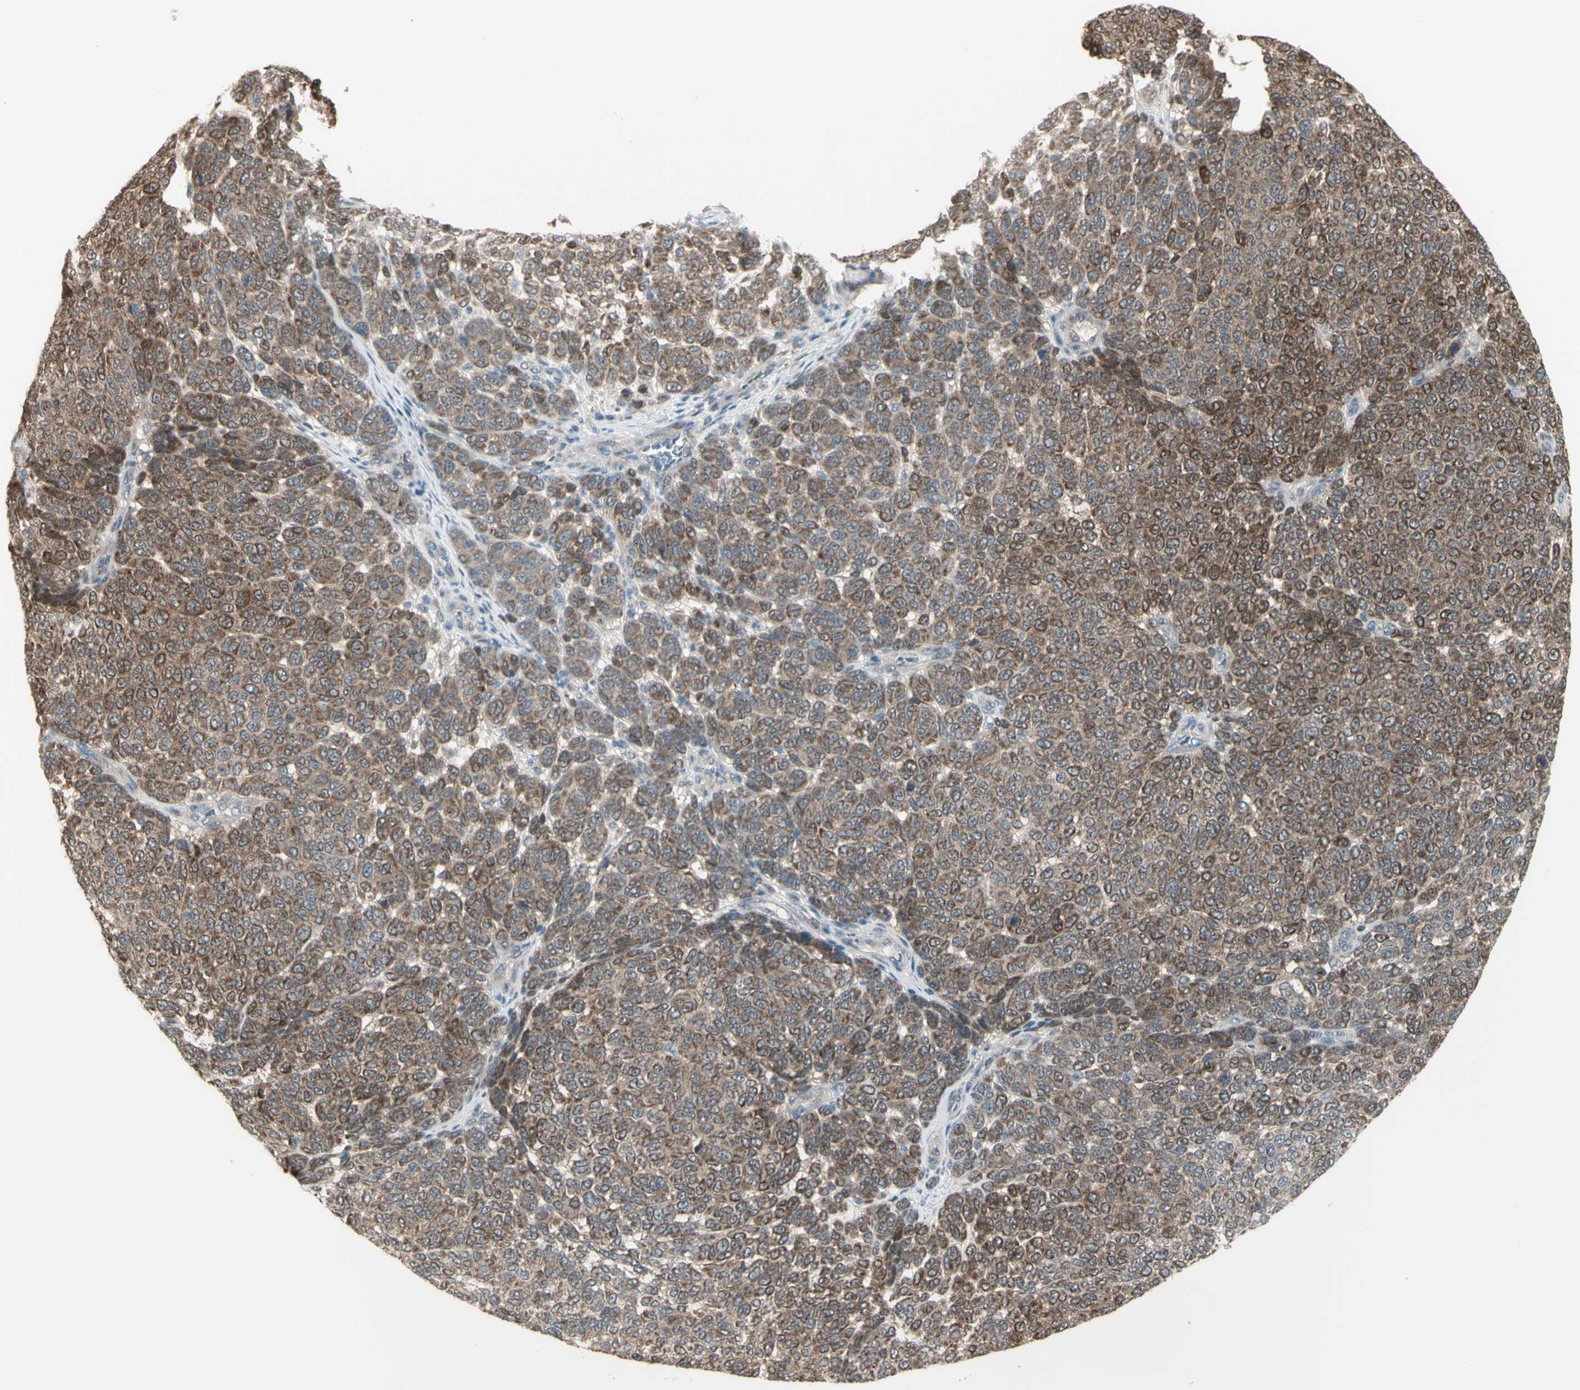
{"staining": {"intensity": "moderate", "quantity": ">75%", "location": "cytoplasmic/membranous"}, "tissue": "melanoma", "cell_type": "Tumor cells", "image_type": "cancer", "snomed": [{"axis": "morphology", "description": "Malignant melanoma, NOS"}, {"axis": "topography", "description": "Skin"}], "caption": "Melanoma was stained to show a protein in brown. There is medium levels of moderate cytoplasmic/membranous positivity in approximately >75% of tumor cells. (IHC, brightfield microscopy, high magnification).", "gene": "NAXD", "patient": {"sex": "male", "age": 59}}